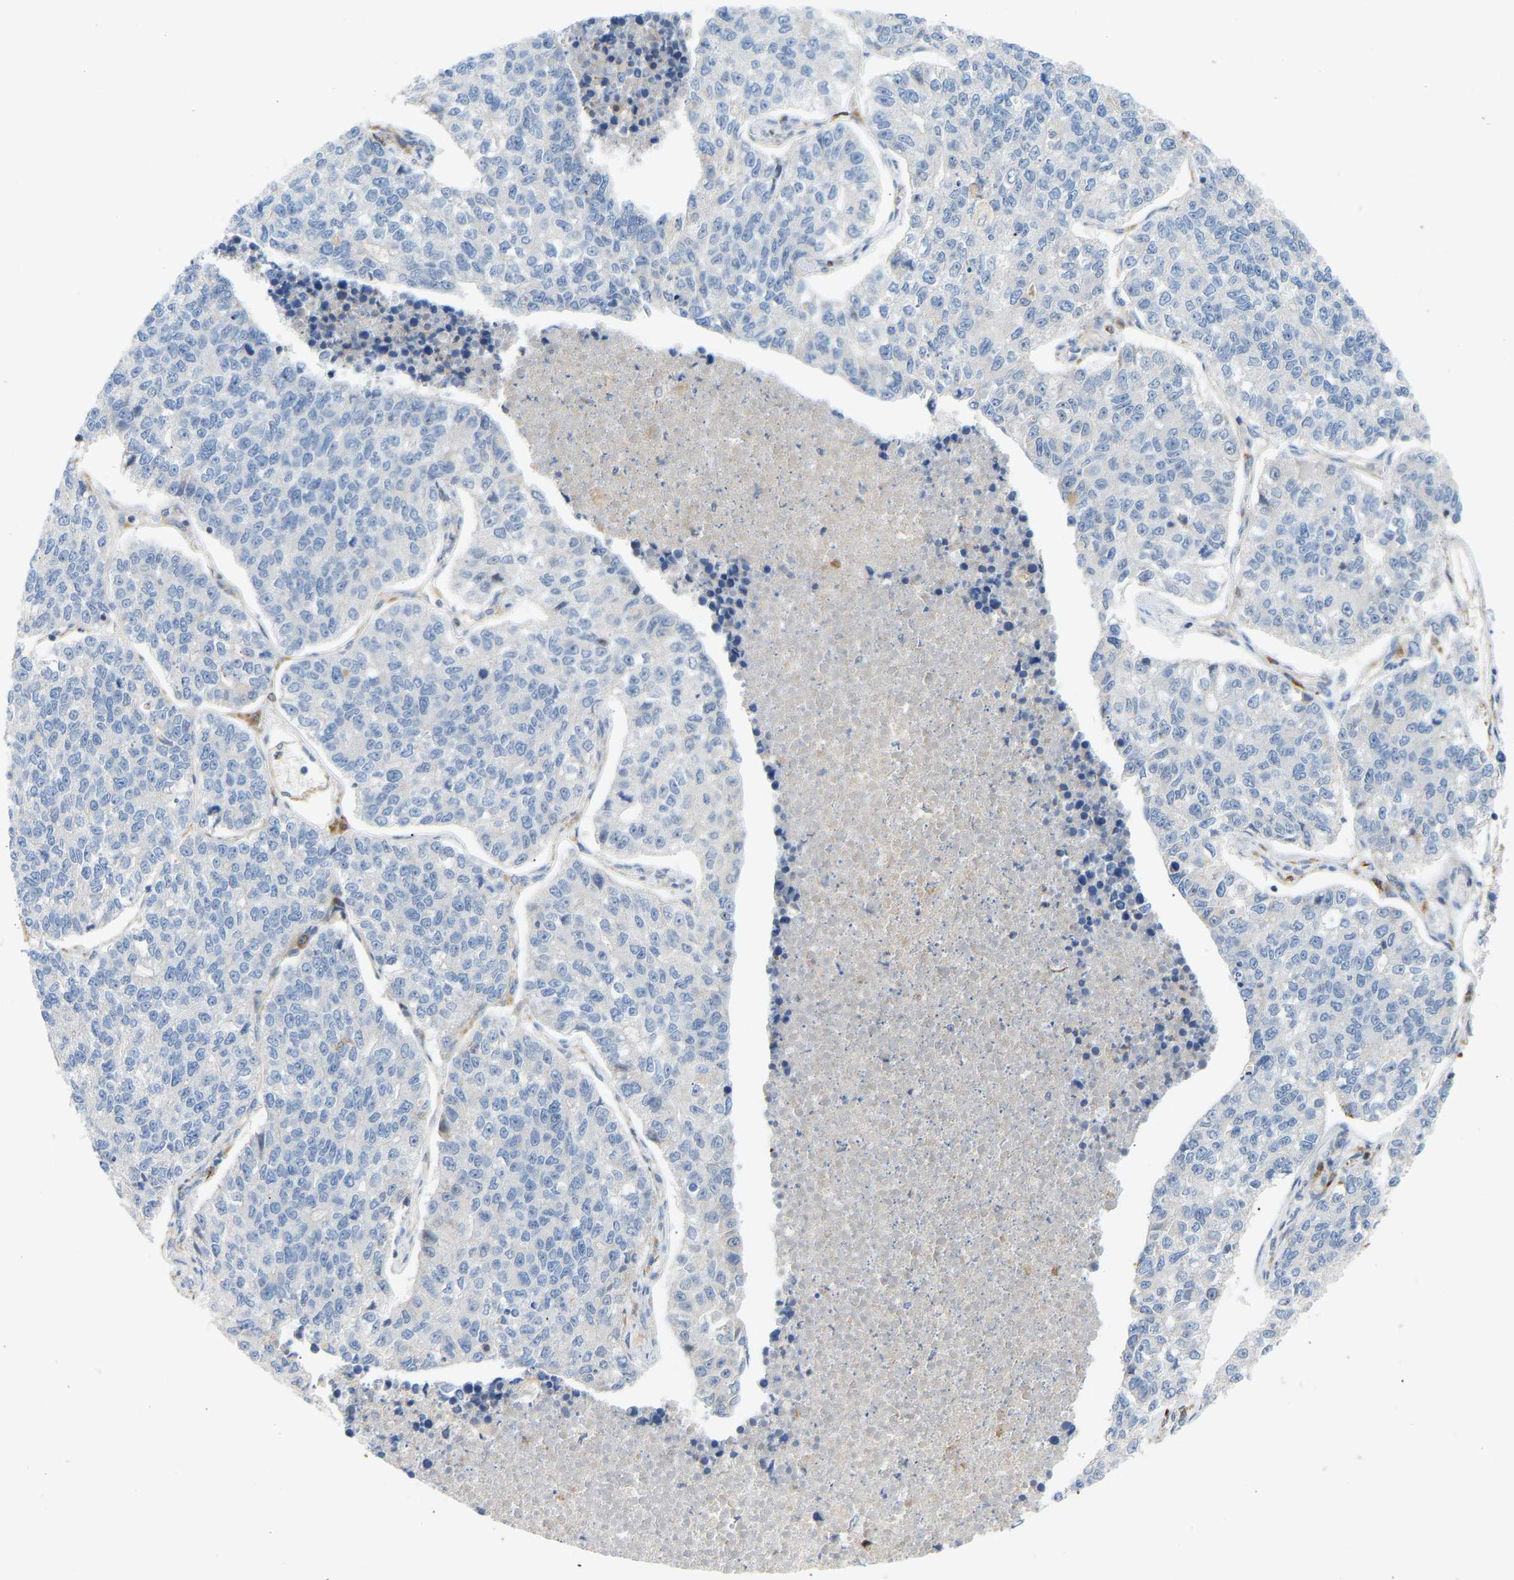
{"staining": {"intensity": "negative", "quantity": "none", "location": "none"}, "tissue": "lung cancer", "cell_type": "Tumor cells", "image_type": "cancer", "snomed": [{"axis": "morphology", "description": "Adenocarcinoma, NOS"}, {"axis": "topography", "description": "Lung"}], "caption": "Immunohistochemical staining of human lung adenocarcinoma displays no significant staining in tumor cells.", "gene": "PLCG2", "patient": {"sex": "male", "age": 49}}